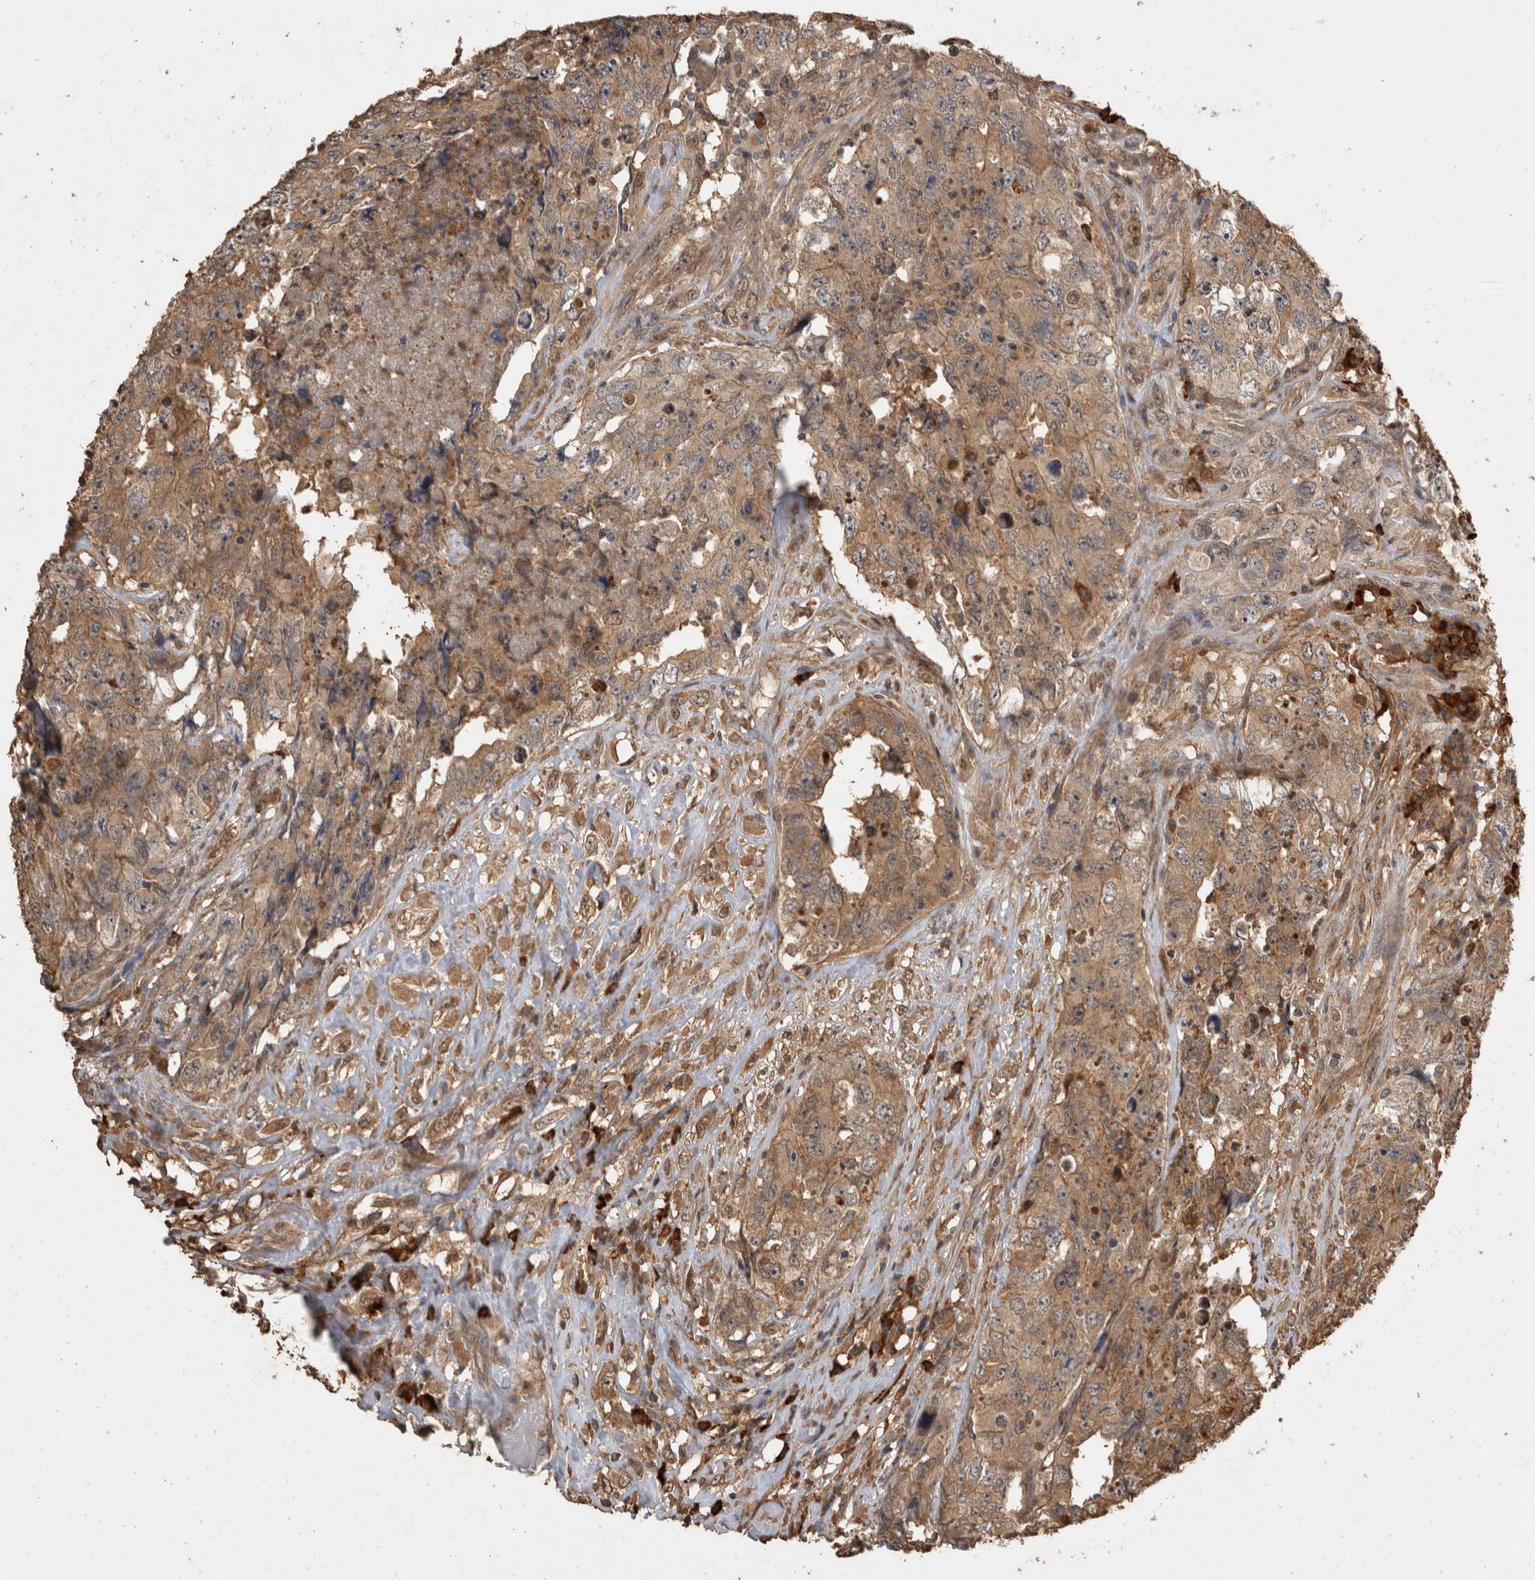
{"staining": {"intensity": "moderate", "quantity": ">75%", "location": "cytoplasmic/membranous"}, "tissue": "testis cancer", "cell_type": "Tumor cells", "image_type": "cancer", "snomed": [{"axis": "morphology", "description": "Carcinoma, Embryonal, NOS"}, {"axis": "topography", "description": "Testis"}], "caption": "This is a micrograph of immunohistochemistry staining of embryonal carcinoma (testis), which shows moderate expression in the cytoplasmic/membranous of tumor cells.", "gene": "RHPN1", "patient": {"sex": "male", "age": 32}}